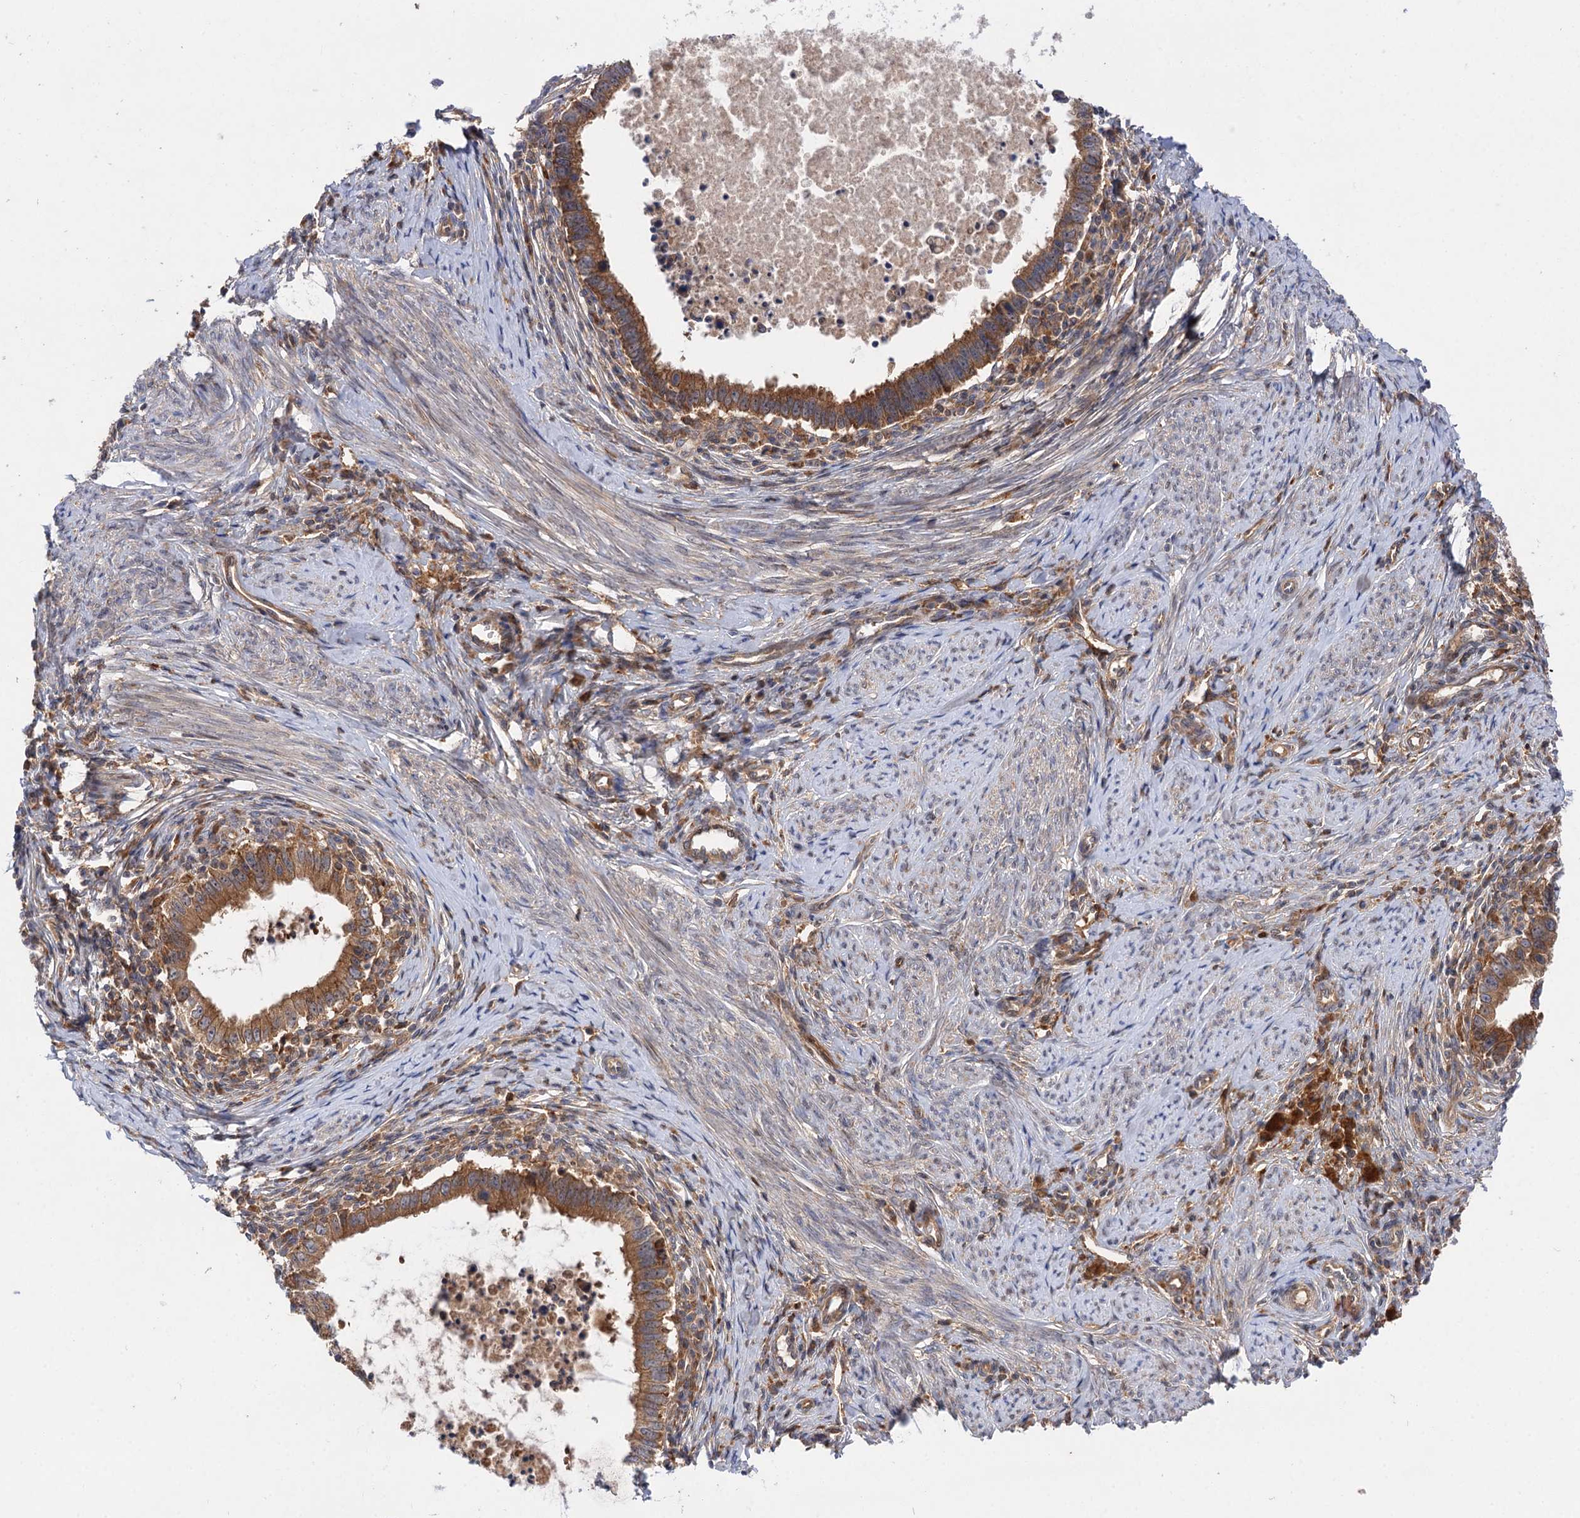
{"staining": {"intensity": "moderate", "quantity": ">75%", "location": "cytoplasmic/membranous"}, "tissue": "cervical cancer", "cell_type": "Tumor cells", "image_type": "cancer", "snomed": [{"axis": "morphology", "description": "Adenocarcinoma, NOS"}, {"axis": "topography", "description": "Cervix"}], "caption": "A high-resolution image shows immunohistochemistry (IHC) staining of adenocarcinoma (cervical), which demonstrates moderate cytoplasmic/membranous expression in approximately >75% of tumor cells.", "gene": "PATL1", "patient": {"sex": "female", "age": 36}}